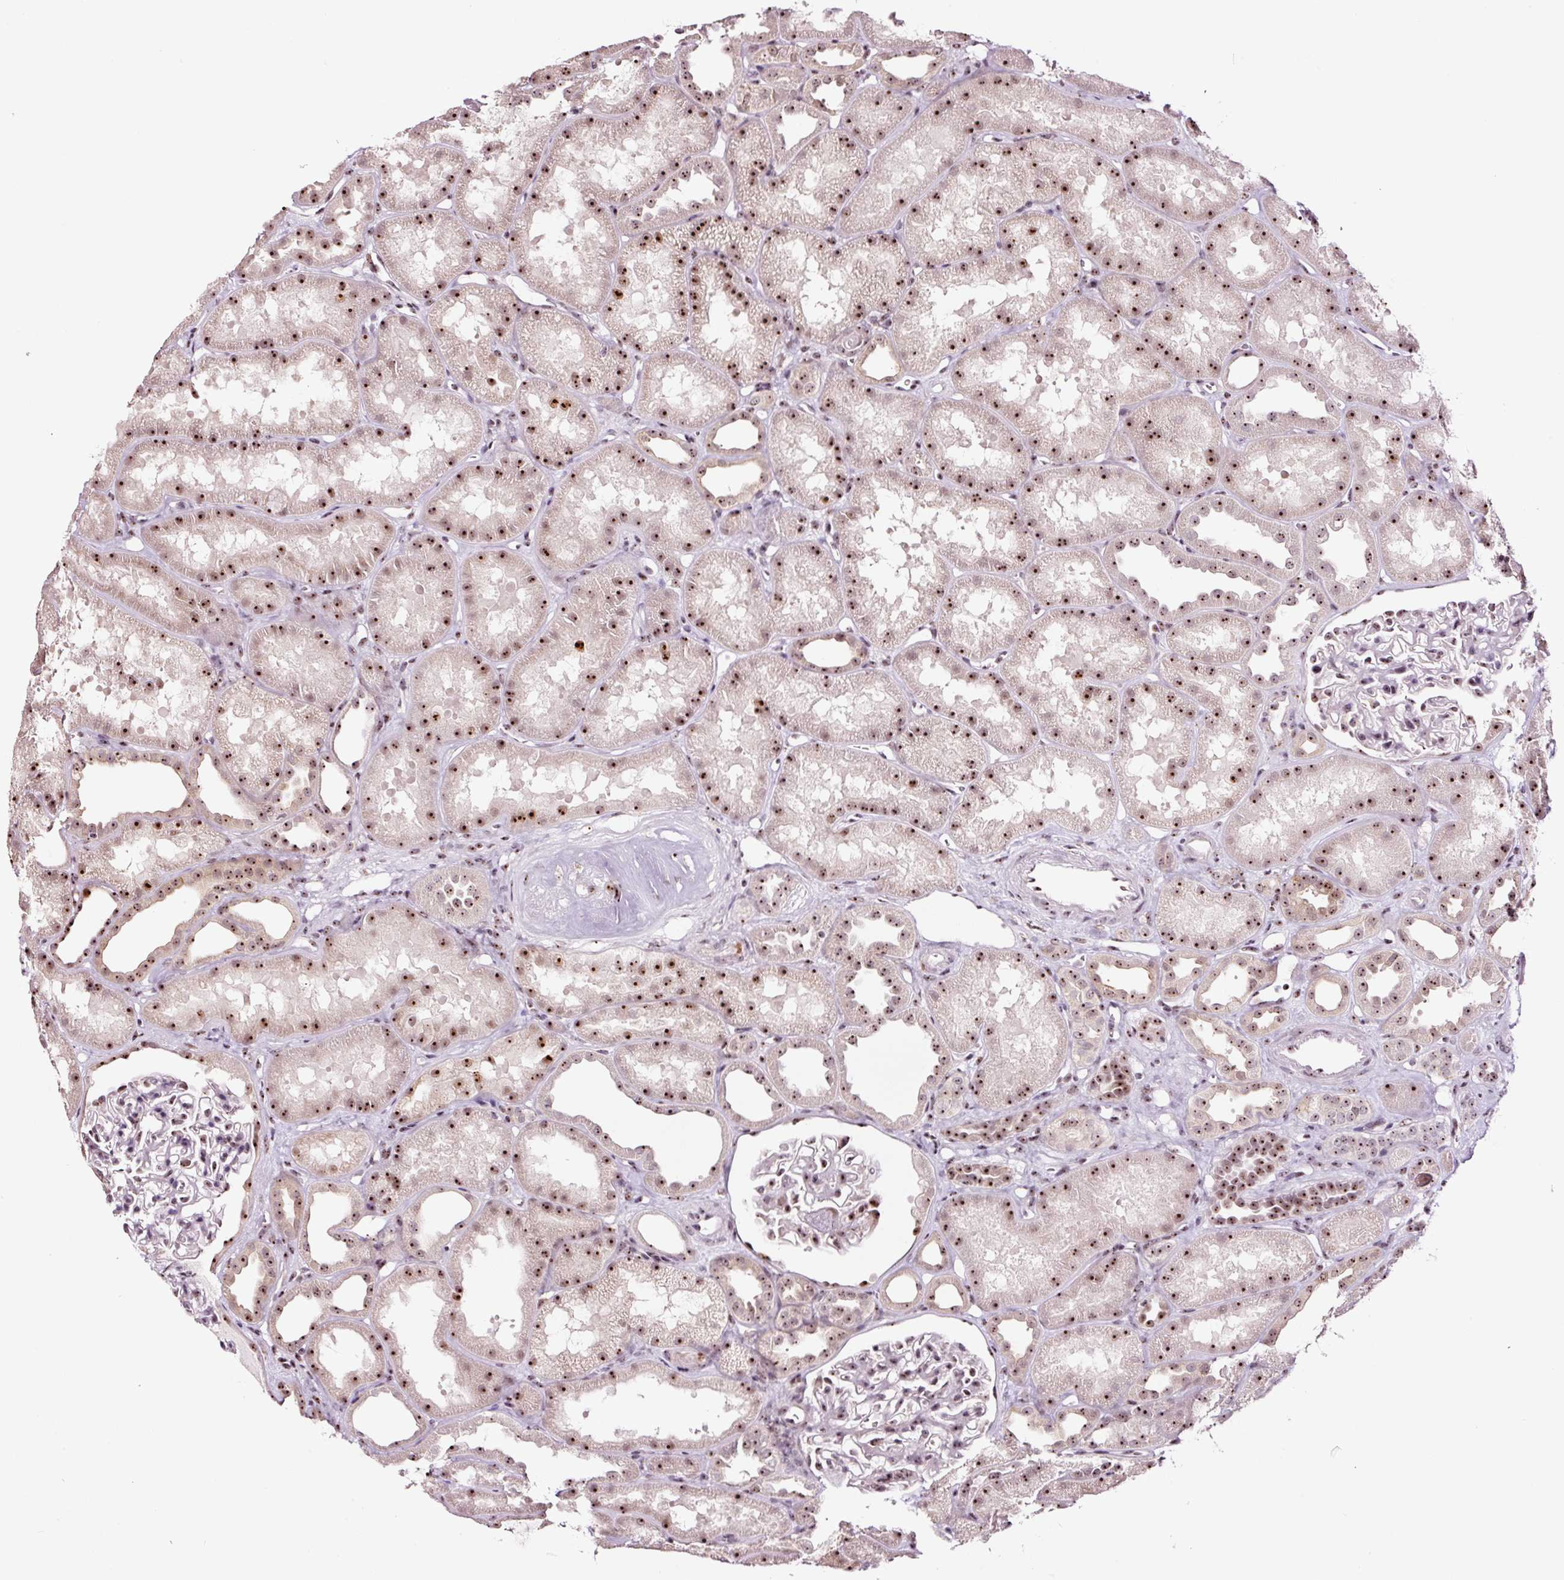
{"staining": {"intensity": "moderate", "quantity": "<25%", "location": "nuclear"}, "tissue": "kidney", "cell_type": "Cells in glomeruli", "image_type": "normal", "snomed": [{"axis": "morphology", "description": "Normal tissue, NOS"}, {"axis": "topography", "description": "Kidney"}], "caption": "This image demonstrates immunohistochemistry (IHC) staining of benign kidney, with low moderate nuclear positivity in approximately <25% of cells in glomeruli.", "gene": "GNL3", "patient": {"sex": "male", "age": 61}}